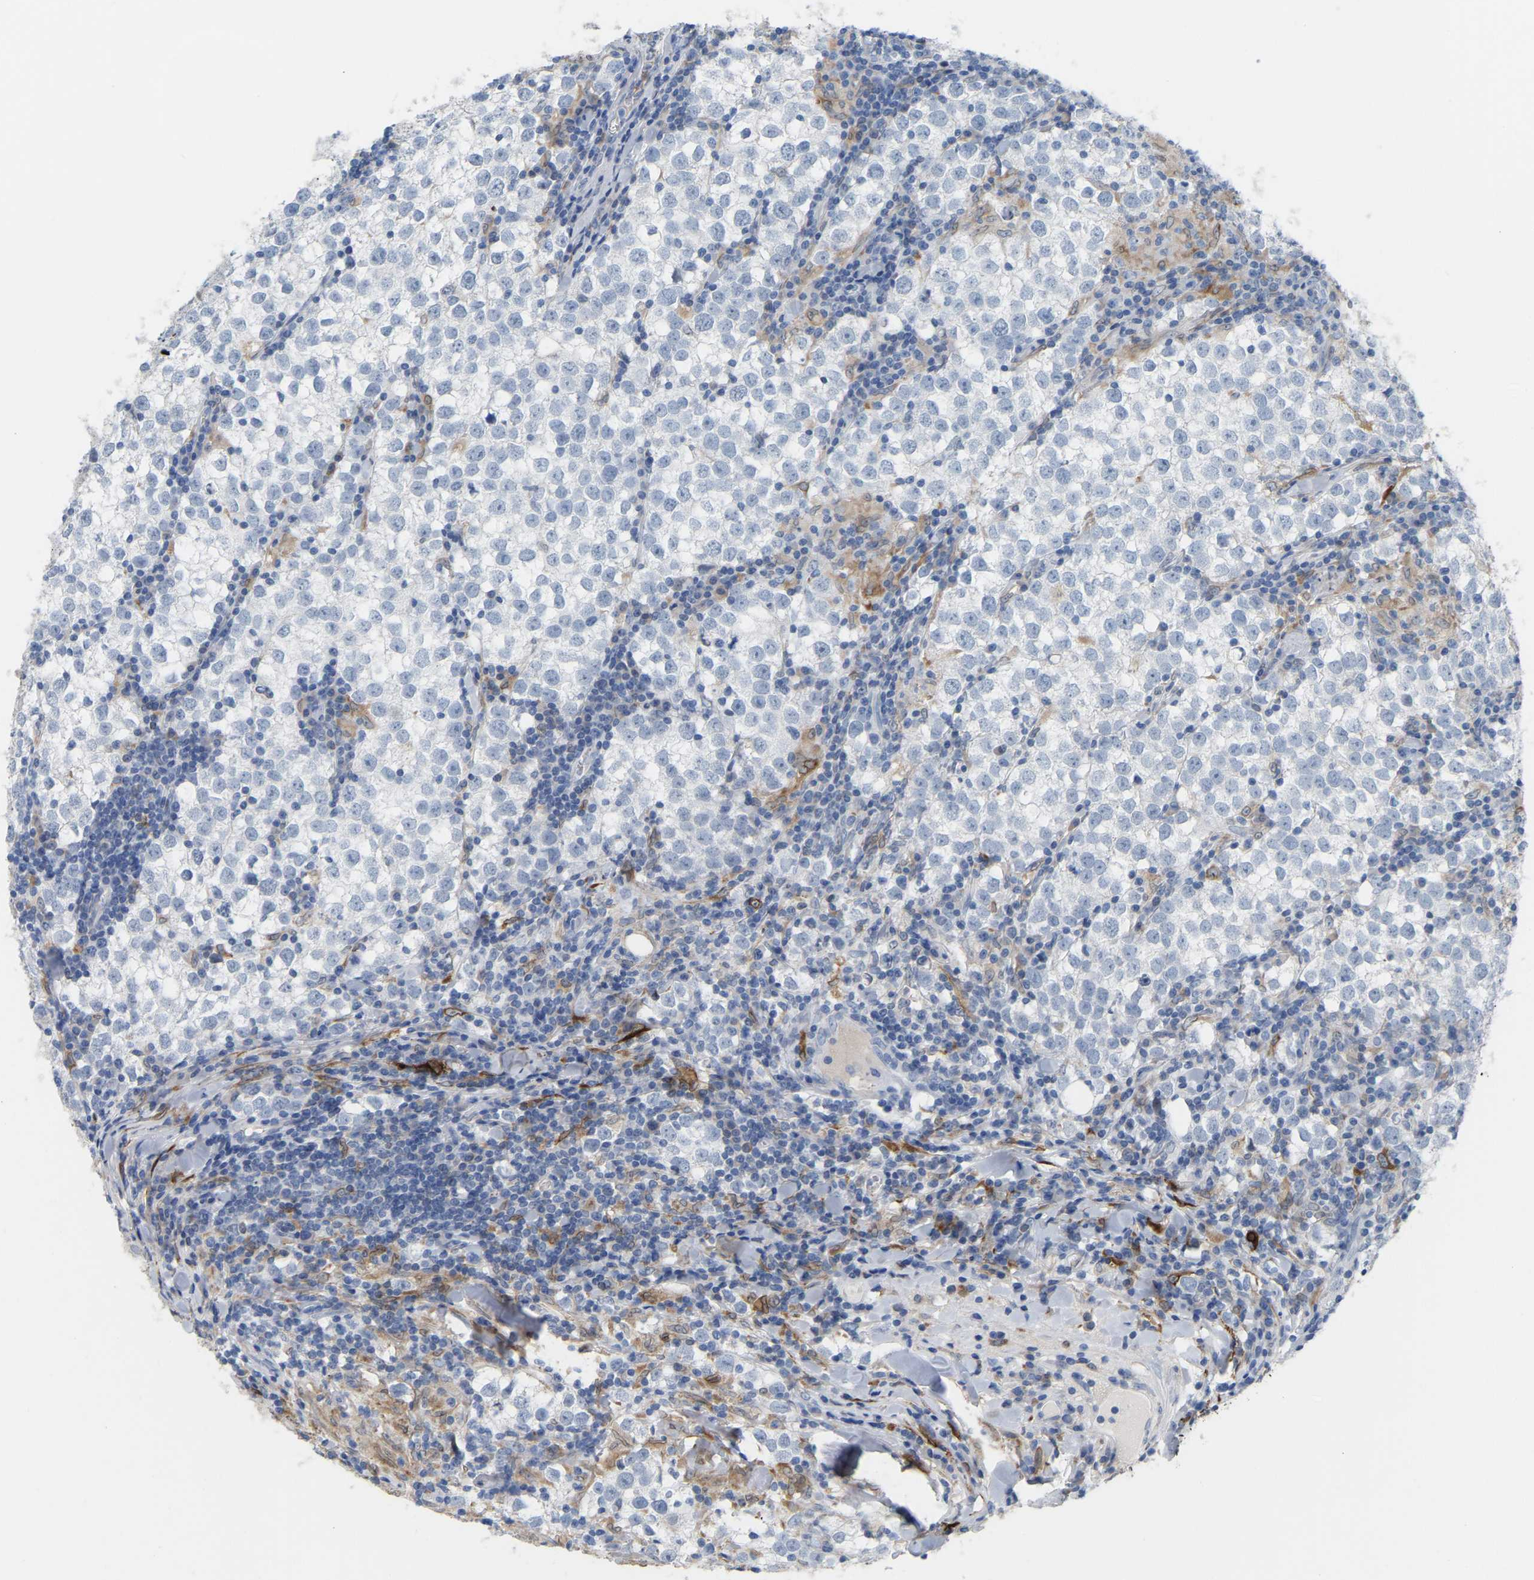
{"staining": {"intensity": "negative", "quantity": "none", "location": "none"}, "tissue": "testis cancer", "cell_type": "Tumor cells", "image_type": "cancer", "snomed": [{"axis": "morphology", "description": "Seminoma, NOS"}, {"axis": "morphology", "description": "Carcinoma, Embryonal, NOS"}, {"axis": "topography", "description": "Testis"}], "caption": "High power microscopy photomicrograph of an immunohistochemistry (IHC) image of testis cancer (embryonal carcinoma), revealing no significant expression in tumor cells.", "gene": "PTGS1", "patient": {"sex": "male", "age": 36}}